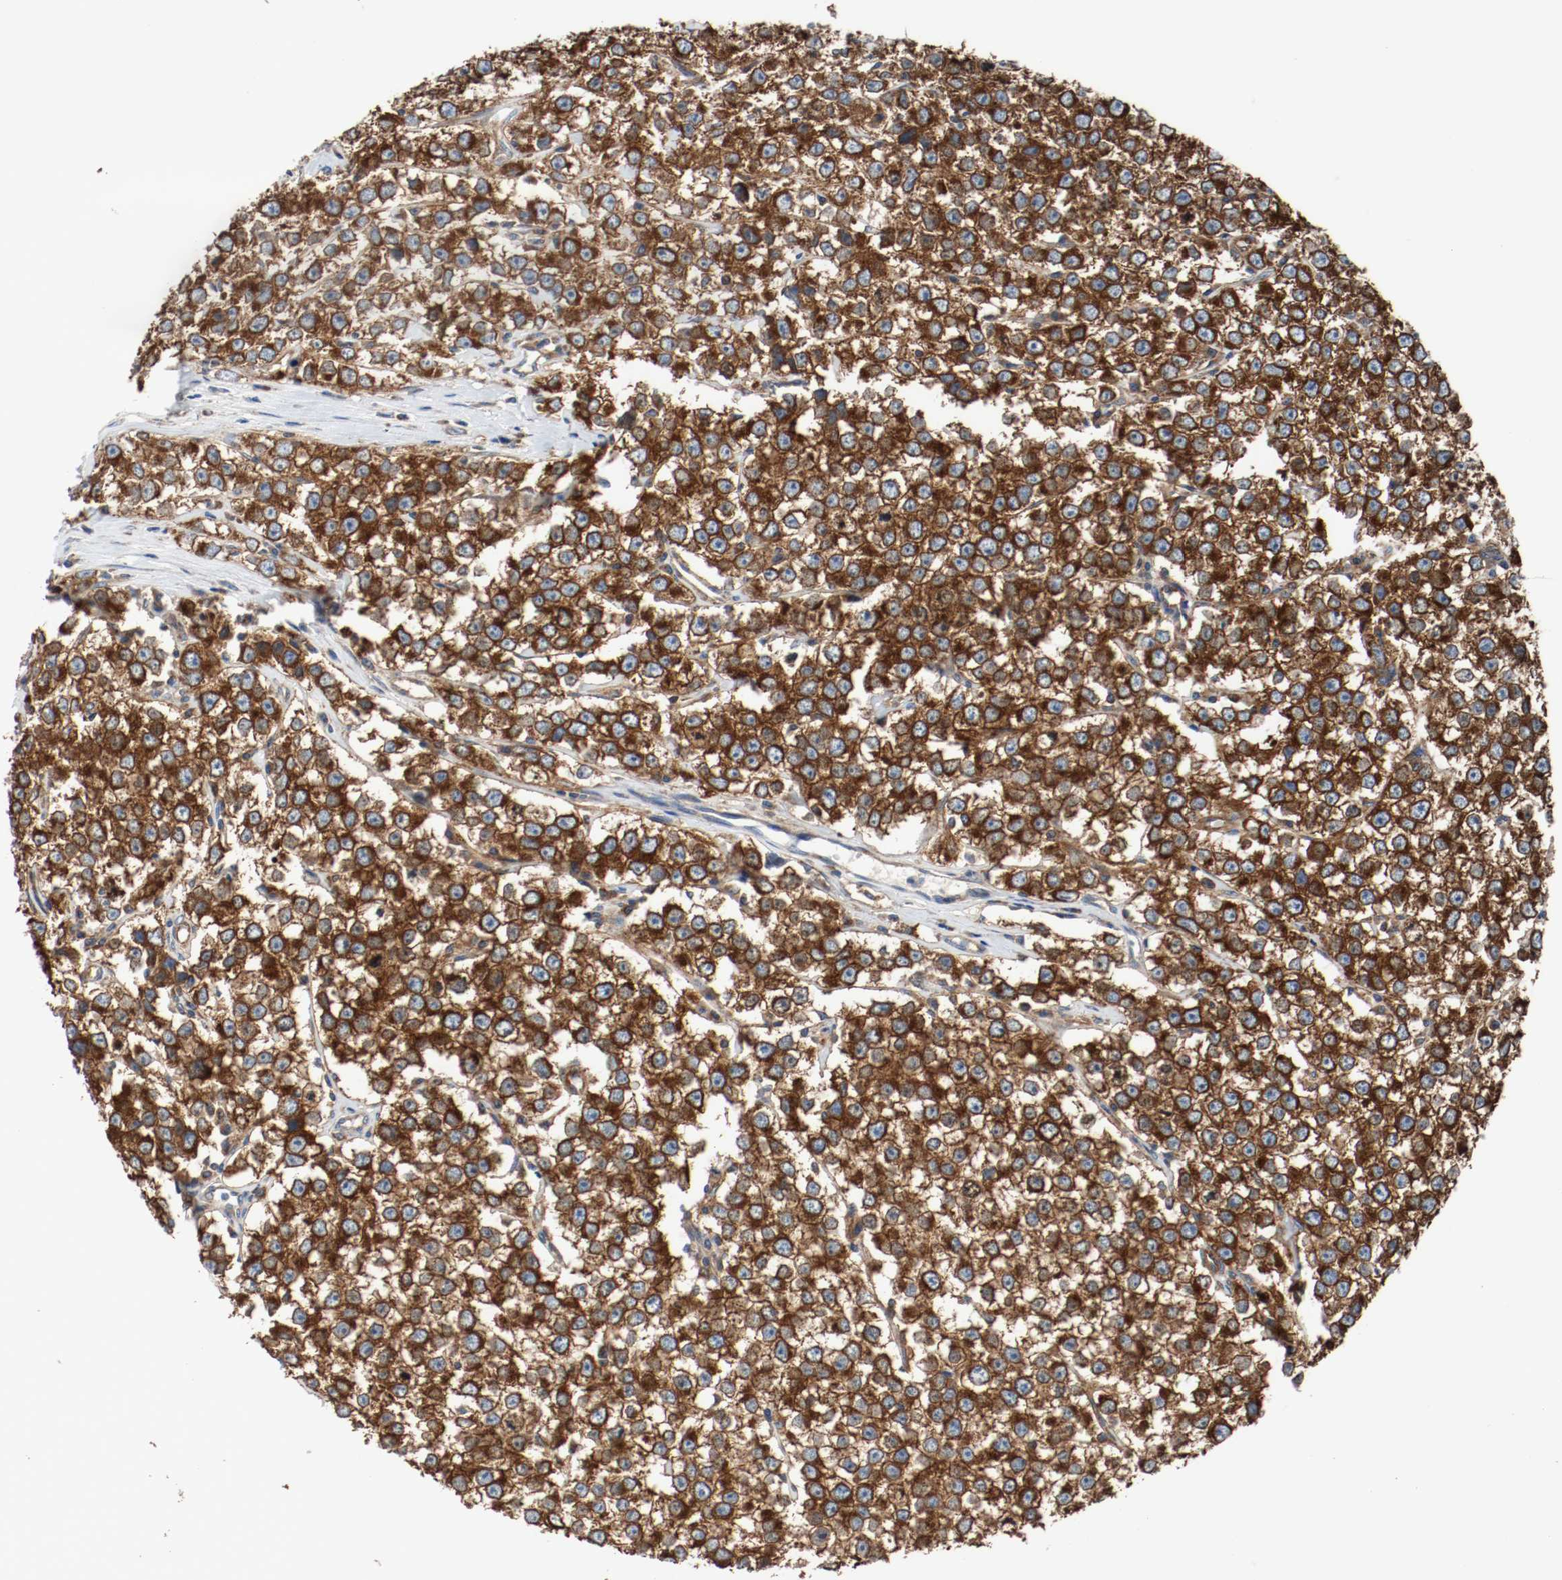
{"staining": {"intensity": "strong", "quantity": ">75%", "location": "cytoplasmic/membranous"}, "tissue": "testis cancer", "cell_type": "Tumor cells", "image_type": "cancer", "snomed": [{"axis": "morphology", "description": "Seminoma, NOS"}, {"axis": "morphology", "description": "Carcinoma, Embryonal, NOS"}, {"axis": "topography", "description": "Testis"}], "caption": "IHC (DAB (3,3'-diaminobenzidine)) staining of human testis embryonal carcinoma shows strong cytoplasmic/membranous protein positivity in about >75% of tumor cells.", "gene": "TUBA3D", "patient": {"sex": "male", "age": 52}}